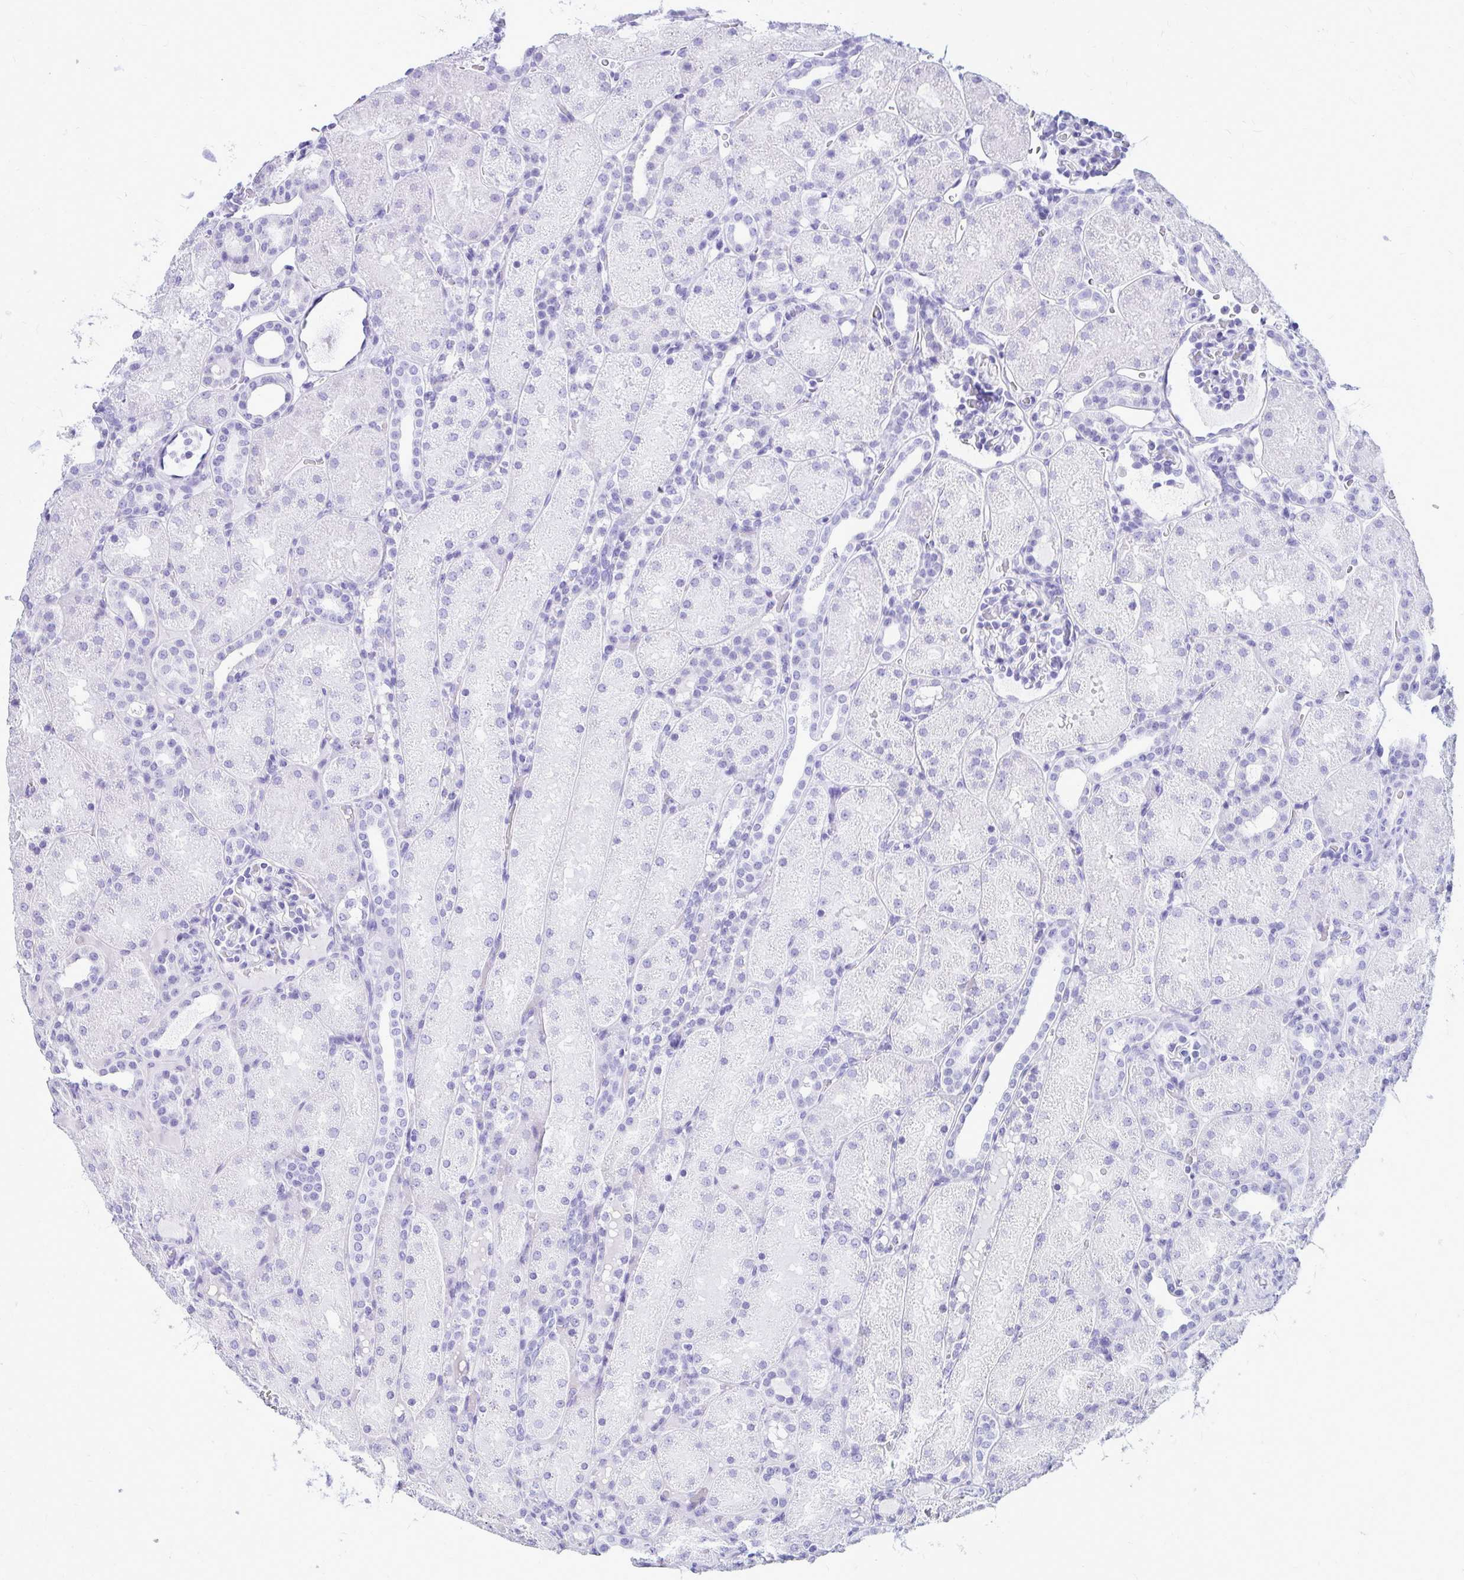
{"staining": {"intensity": "negative", "quantity": "none", "location": "none"}, "tissue": "kidney", "cell_type": "Cells in glomeruli", "image_type": "normal", "snomed": [{"axis": "morphology", "description": "Normal tissue, NOS"}, {"axis": "topography", "description": "Kidney"}], "caption": "The histopathology image shows no staining of cells in glomeruli in normal kidney.", "gene": "OR10R2", "patient": {"sex": "male", "age": 2}}